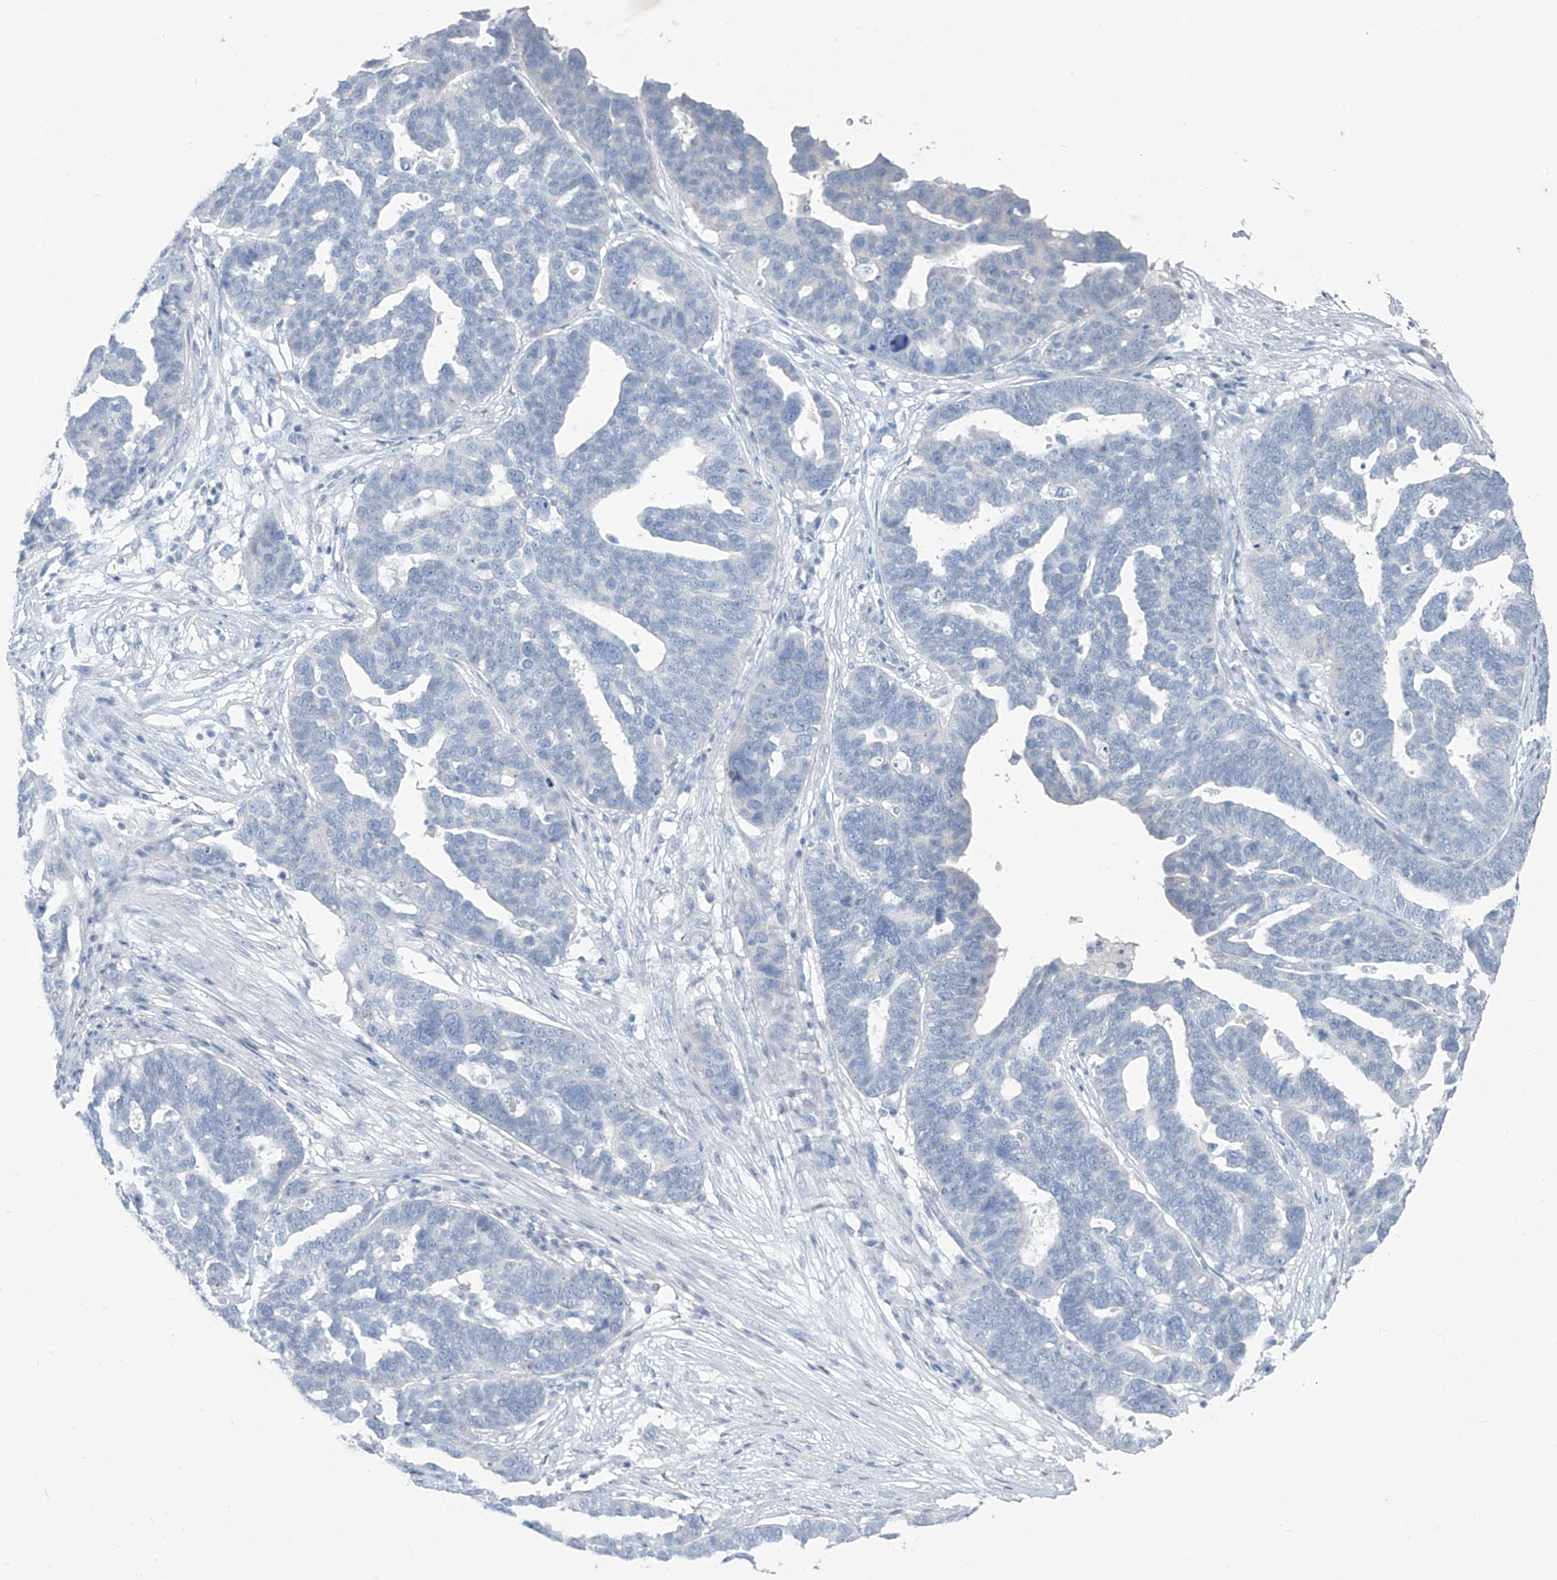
{"staining": {"intensity": "negative", "quantity": "none", "location": "none"}, "tissue": "ovarian cancer", "cell_type": "Tumor cells", "image_type": "cancer", "snomed": [{"axis": "morphology", "description": "Cystadenocarcinoma, serous, NOS"}, {"axis": "topography", "description": "Ovary"}], "caption": "Histopathology image shows no protein staining in tumor cells of serous cystadenocarcinoma (ovarian) tissue.", "gene": "CX3CR1", "patient": {"sex": "female", "age": 59}}